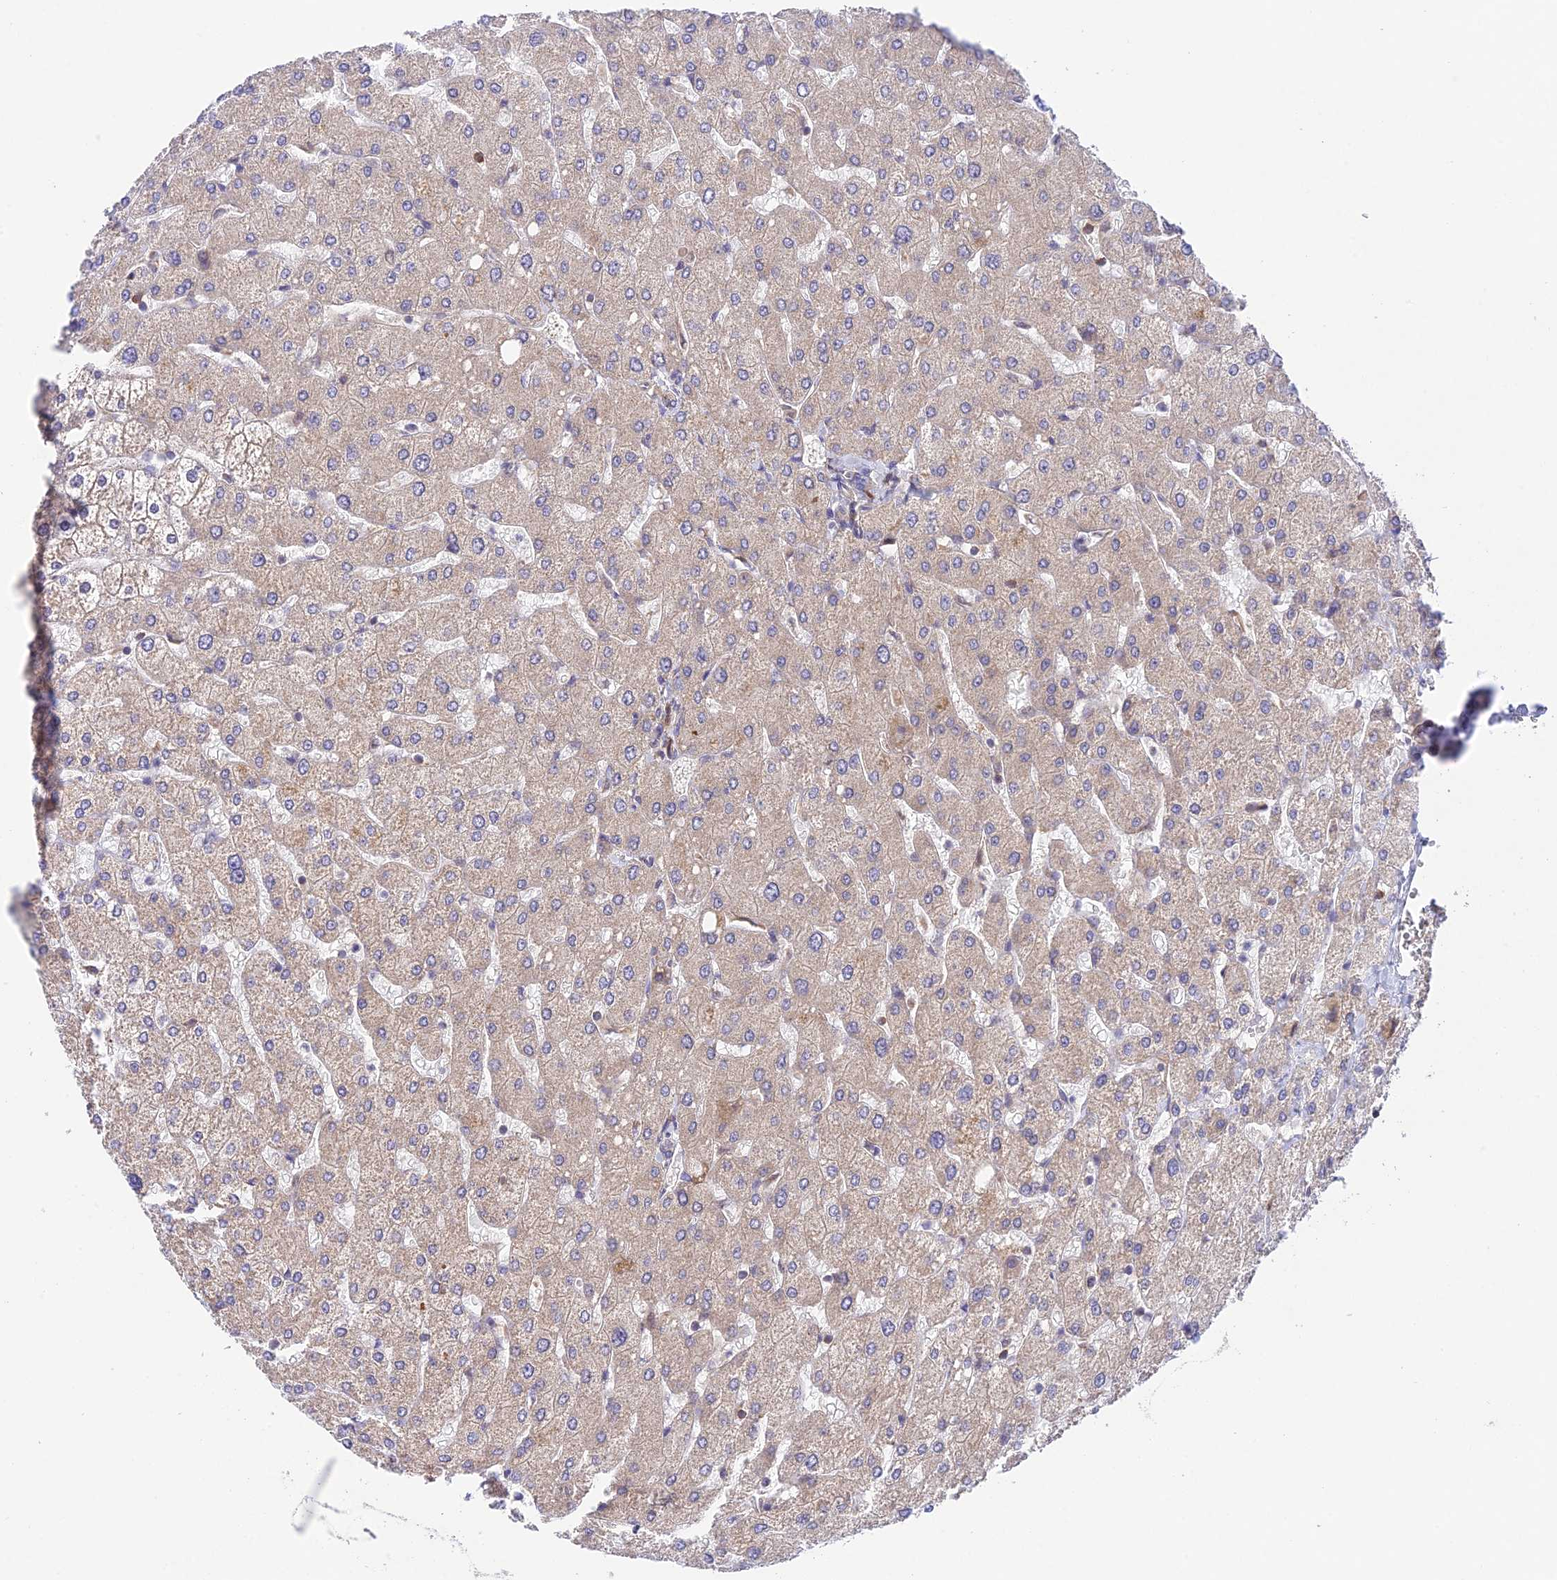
{"staining": {"intensity": "weak", "quantity": "<25%", "location": "cytoplasmic/membranous"}, "tissue": "liver", "cell_type": "Cholangiocytes", "image_type": "normal", "snomed": [{"axis": "morphology", "description": "Normal tissue, NOS"}, {"axis": "topography", "description": "Liver"}], "caption": "Protein analysis of unremarkable liver displays no significant positivity in cholangiocytes.", "gene": "TRIM40", "patient": {"sex": "male", "age": 55}}